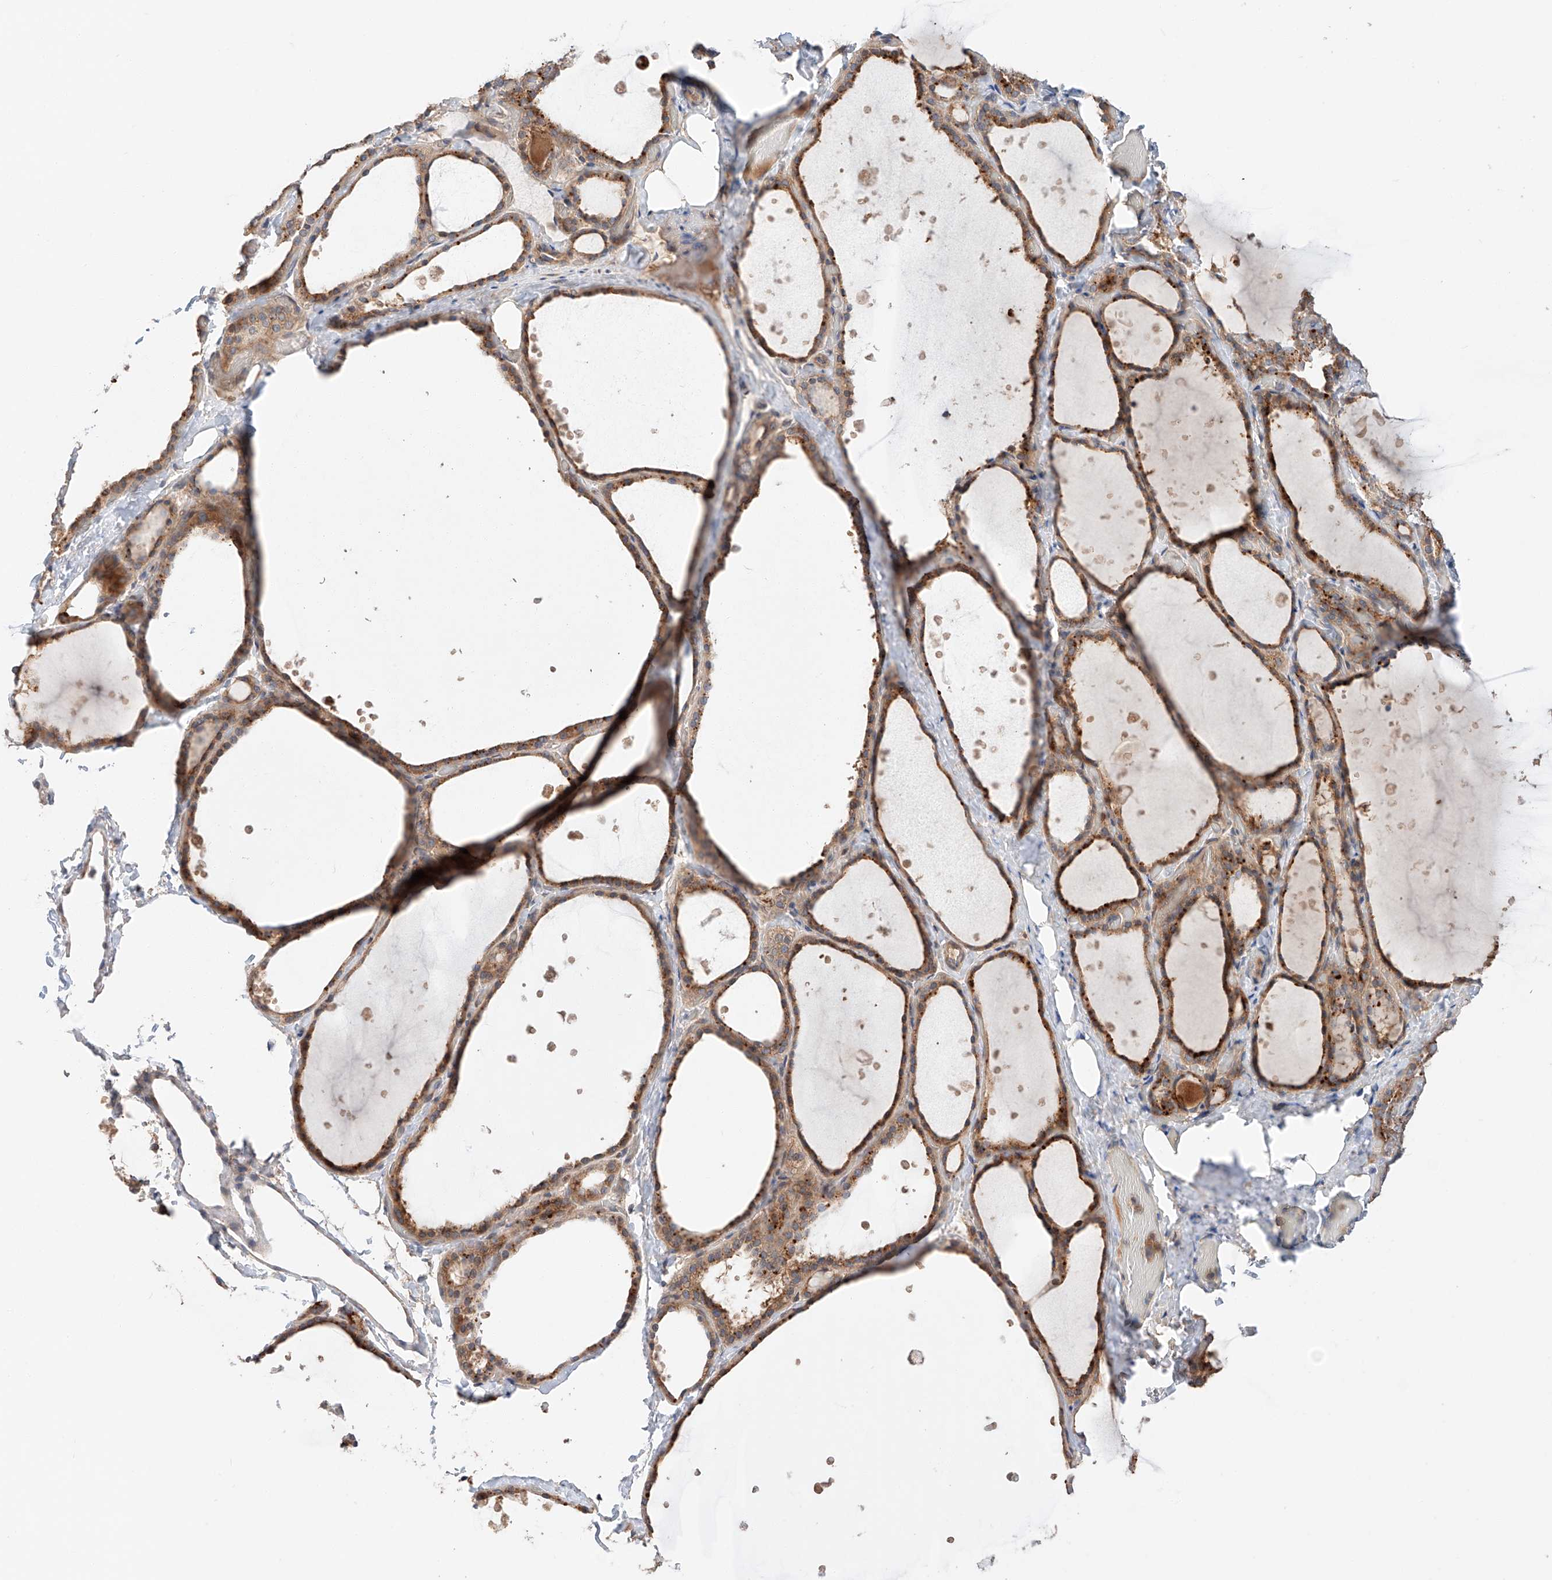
{"staining": {"intensity": "moderate", "quantity": ">75%", "location": "cytoplasmic/membranous"}, "tissue": "thyroid gland", "cell_type": "Glandular cells", "image_type": "normal", "snomed": [{"axis": "morphology", "description": "Normal tissue, NOS"}, {"axis": "topography", "description": "Thyroid gland"}], "caption": "IHC of unremarkable human thyroid gland shows medium levels of moderate cytoplasmic/membranous positivity in about >75% of glandular cells. Using DAB (3,3'-diaminobenzidine) (brown) and hematoxylin (blue) stains, captured at high magnification using brightfield microscopy.", "gene": "XPNPEP1", "patient": {"sex": "female", "age": 44}}